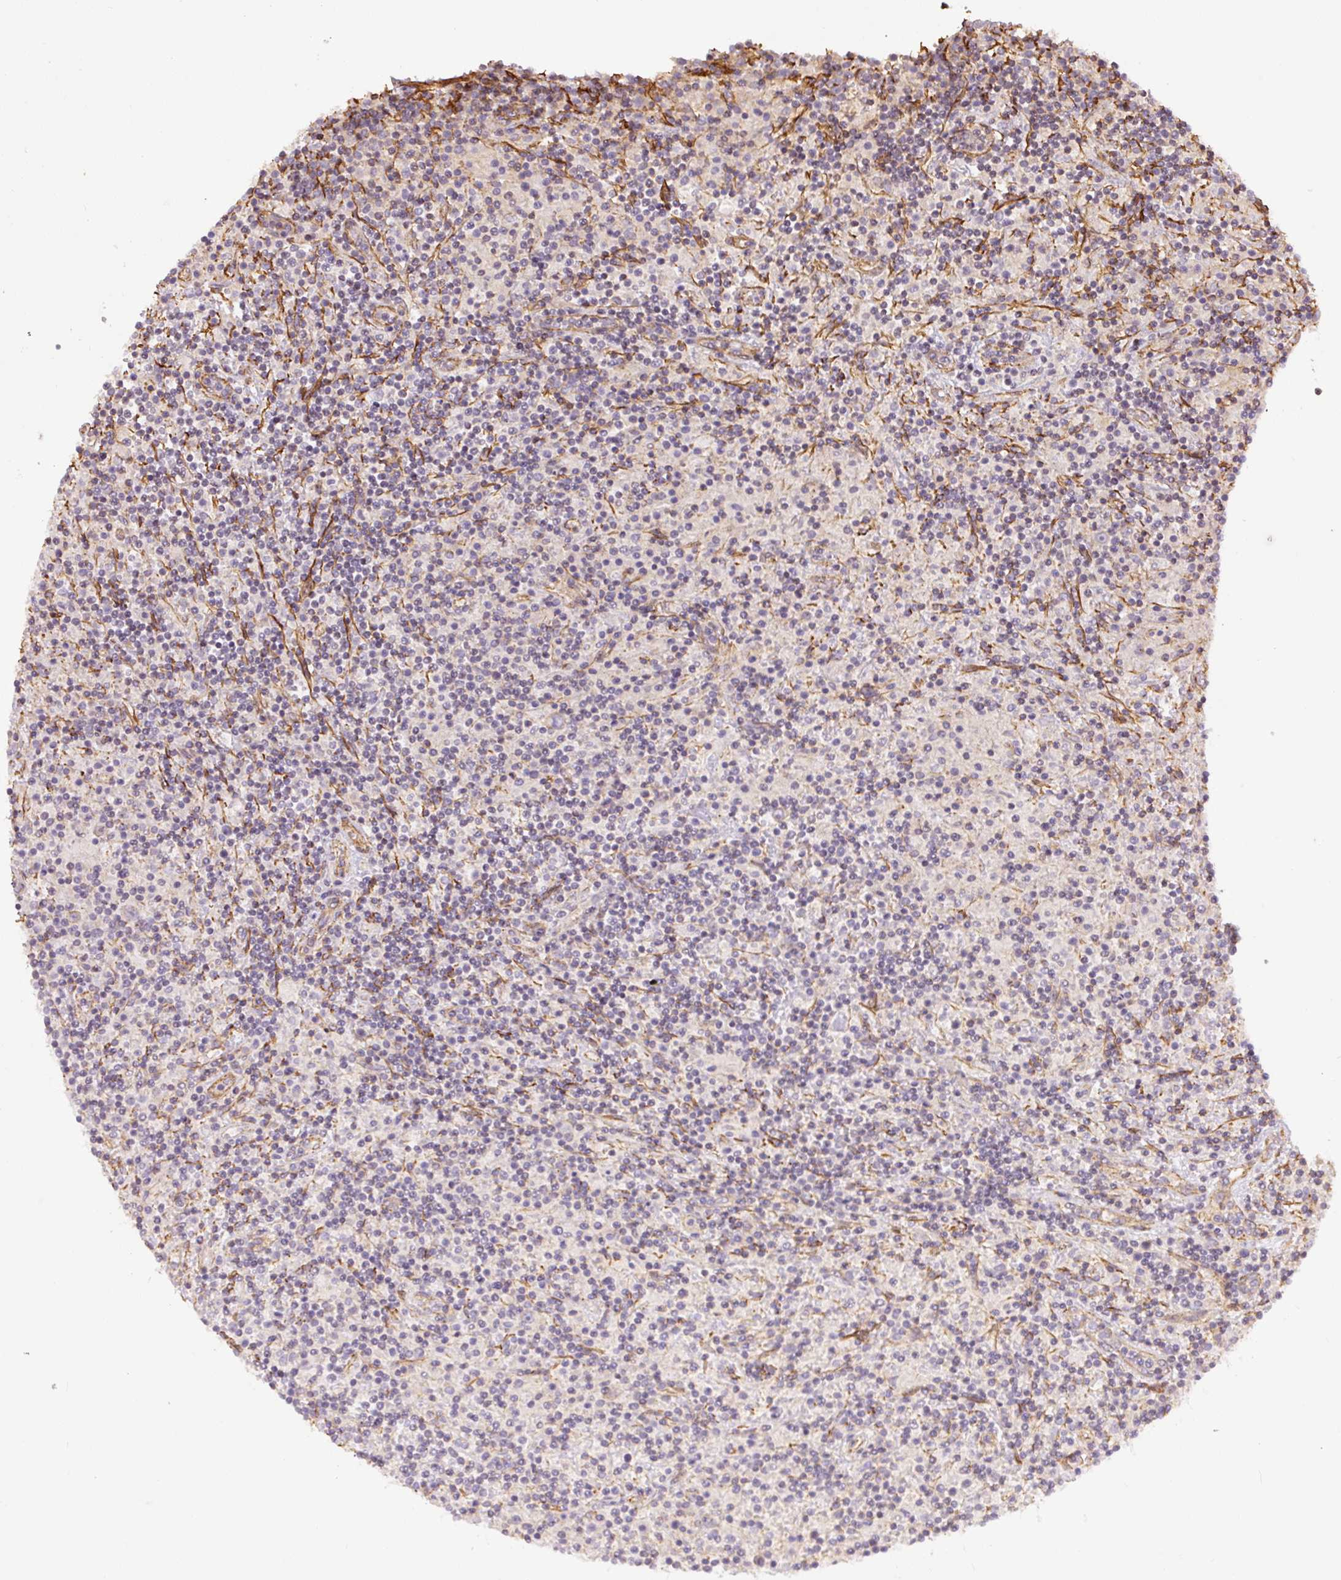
{"staining": {"intensity": "negative", "quantity": "none", "location": "none"}, "tissue": "lymphoma", "cell_type": "Tumor cells", "image_type": "cancer", "snomed": [{"axis": "morphology", "description": "Hodgkin's disease, NOS"}, {"axis": "topography", "description": "Lymph node"}], "caption": "A high-resolution micrograph shows immunohistochemistry (IHC) staining of lymphoma, which displays no significant positivity in tumor cells. (DAB IHC visualized using brightfield microscopy, high magnification).", "gene": "MYL12A", "patient": {"sex": "male", "age": 70}}